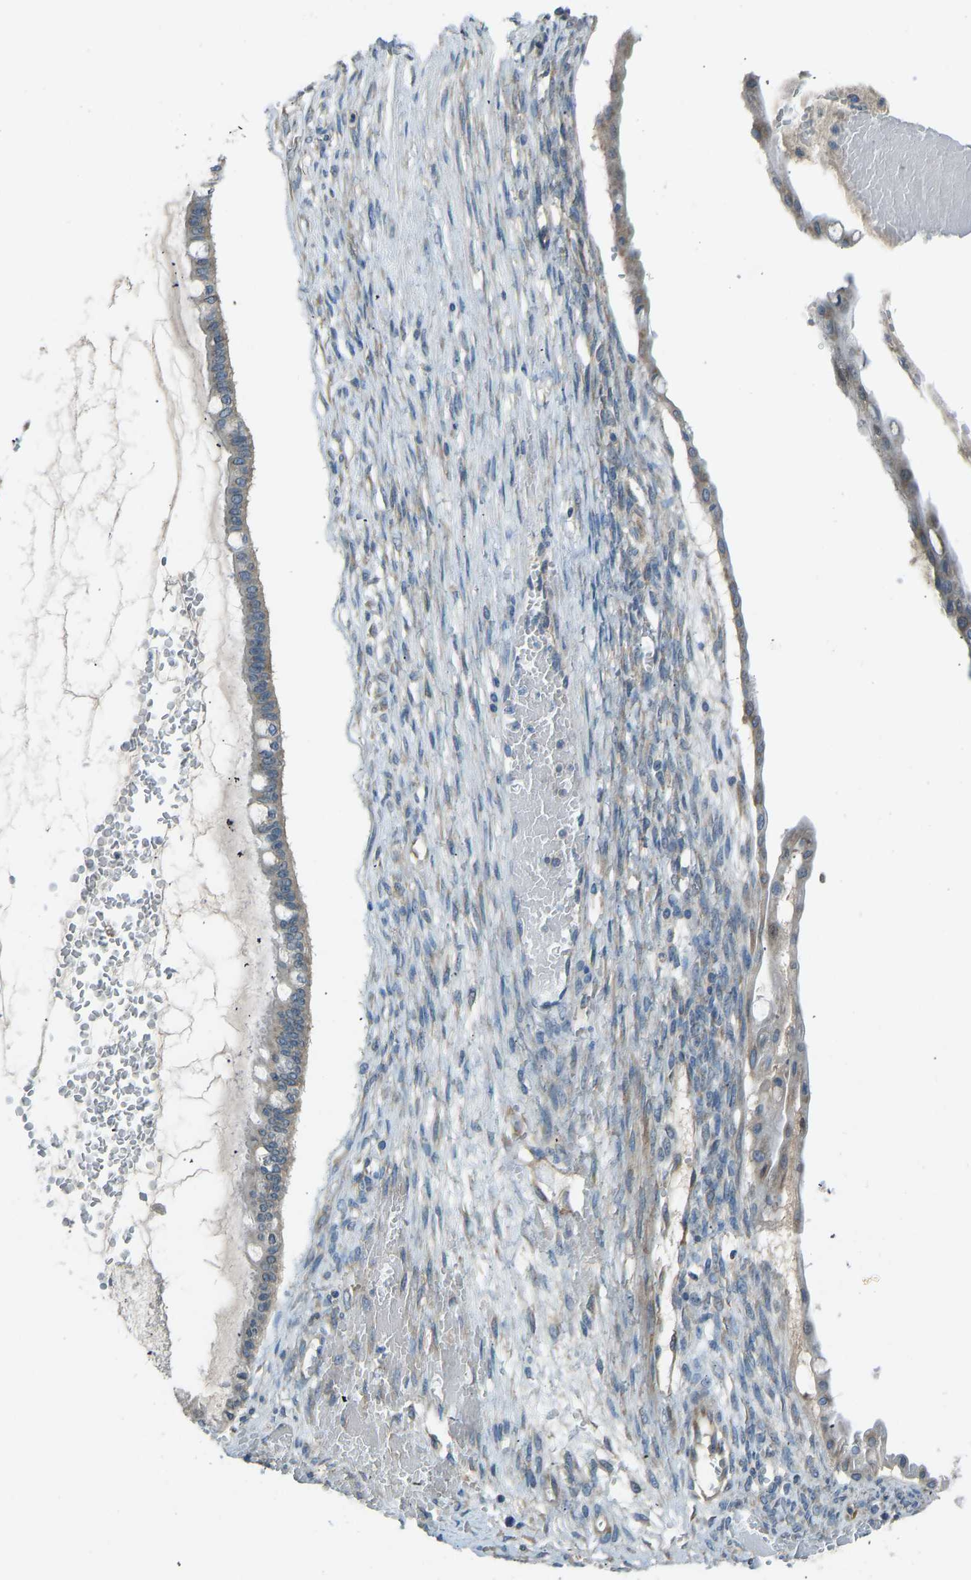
{"staining": {"intensity": "weak", "quantity": "<25%", "location": "cytoplasmic/membranous"}, "tissue": "ovarian cancer", "cell_type": "Tumor cells", "image_type": "cancer", "snomed": [{"axis": "morphology", "description": "Cystadenocarcinoma, mucinous, NOS"}, {"axis": "topography", "description": "Ovary"}], "caption": "Tumor cells show no significant expression in ovarian cancer (mucinous cystadenocarcinoma). (Stains: DAB immunohistochemistry with hematoxylin counter stain, Microscopy: brightfield microscopy at high magnification).", "gene": "STAU2", "patient": {"sex": "female", "age": 73}}